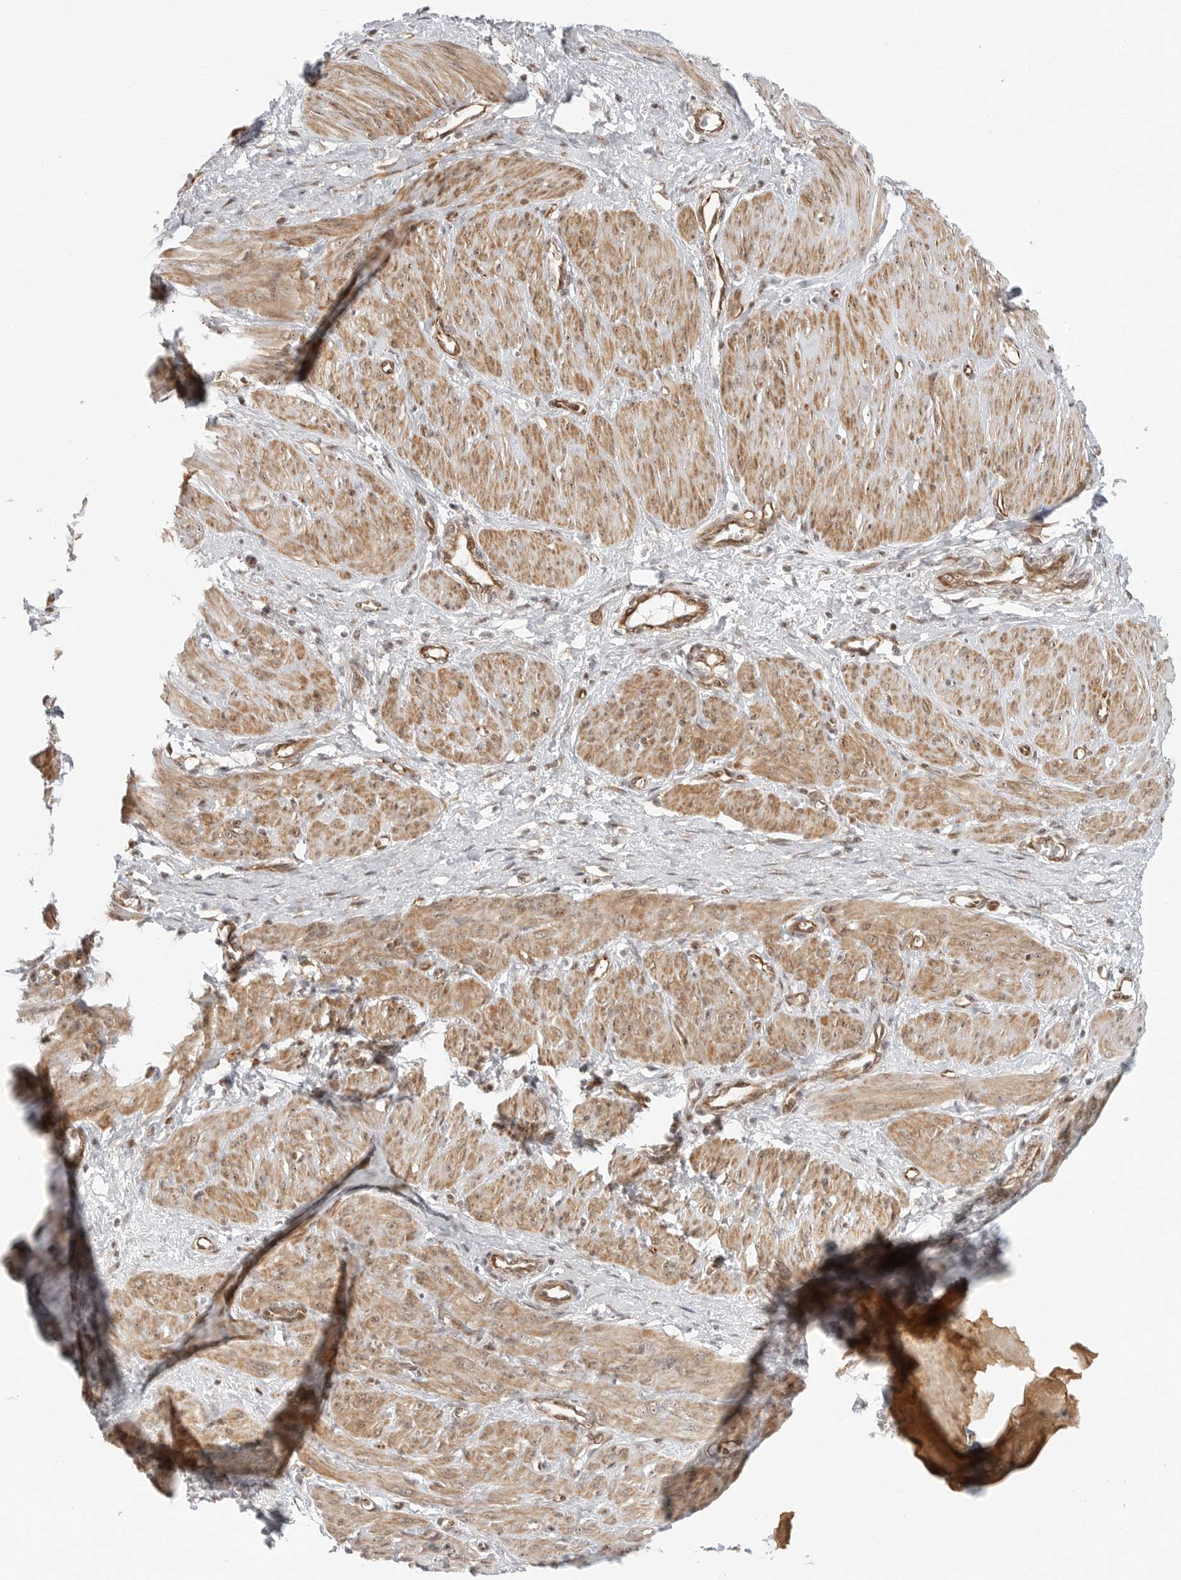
{"staining": {"intensity": "moderate", "quantity": ">75%", "location": "cytoplasmic/membranous"}, "tissue": "smooth muscle", "cell_type": "Smooth muscle cells", "image_type": "normal", "snomed": [{"axis": "morphology", "description": "Normal tissue, NOS"}, {"axis": "topography", "description": "Endometrium"}], "caption": "Approximately >75% of smooth muscle cells in normal human smooth muscle display moderate cytoplasmic/membranous protein staining as visualized by brown immunohistochemical staining.", "gene": "DSCC1", "patient": {"sex": "female", "age": 33}}